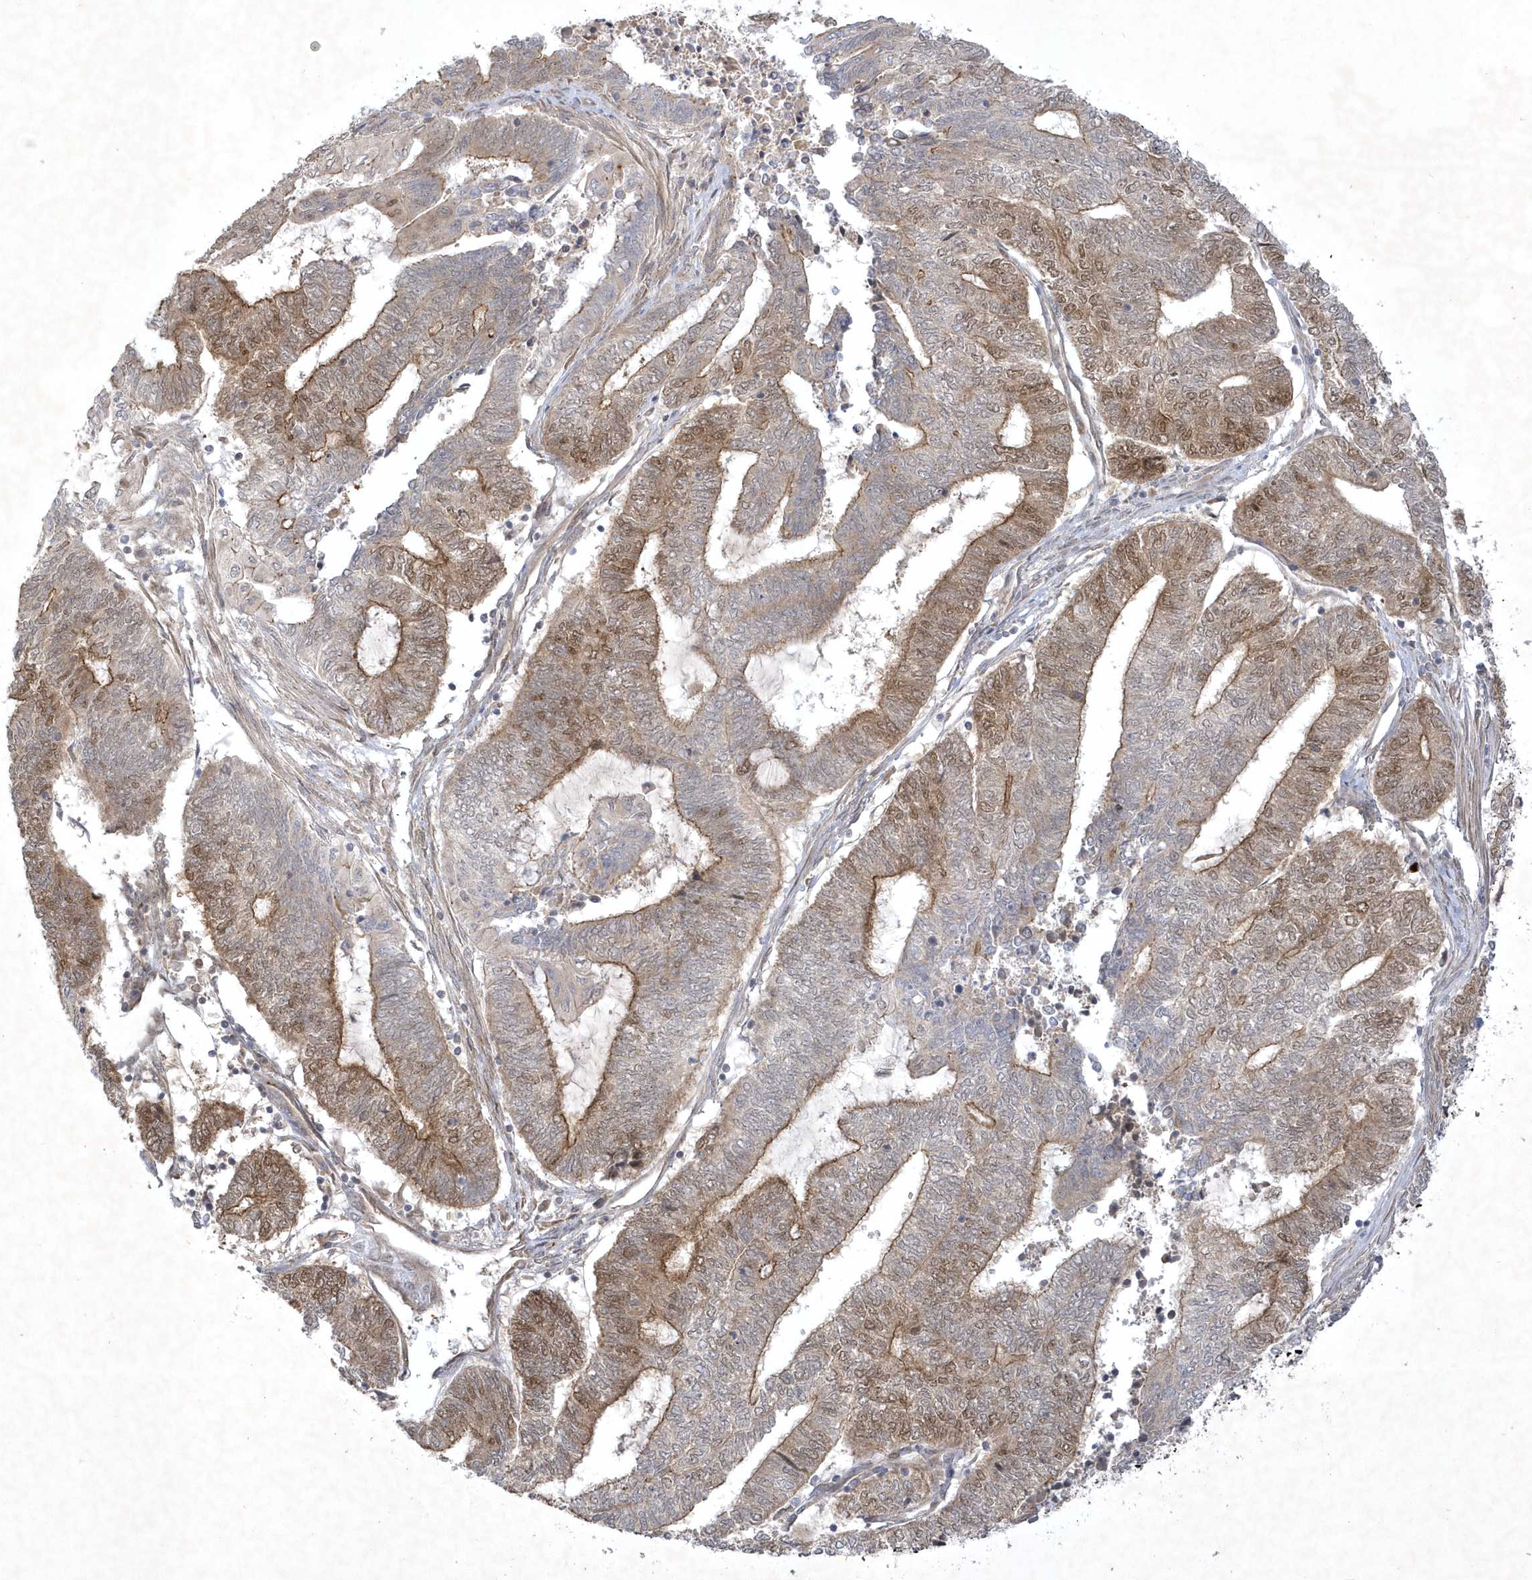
{"staining": {"intensity": "moderate", "quantity": ">75%", "location": "cytoplasmic/membranous,nuclear"}, "tissue": "endometrial cancer", "cell_type": "Tumor cells", "image_type": "cancer", "snomed": [{"axis": "morphology", "description": "Adenocarcinoma, NOS"}, {"axis": "topography", "description": "Uterus"}, {"axis": "topography", "description": "Endometrium"}], "caption": "Immunohistochemistry (IHC) micrograph of endometrial cancer stained for a protein (brown), which shows medium levels of moderate cytoplasmic/membranous and nuclear staining in approximately >75% of tumor cells.", "gene": "NAF1", "patient": {"sex": "female", "age": 70}}